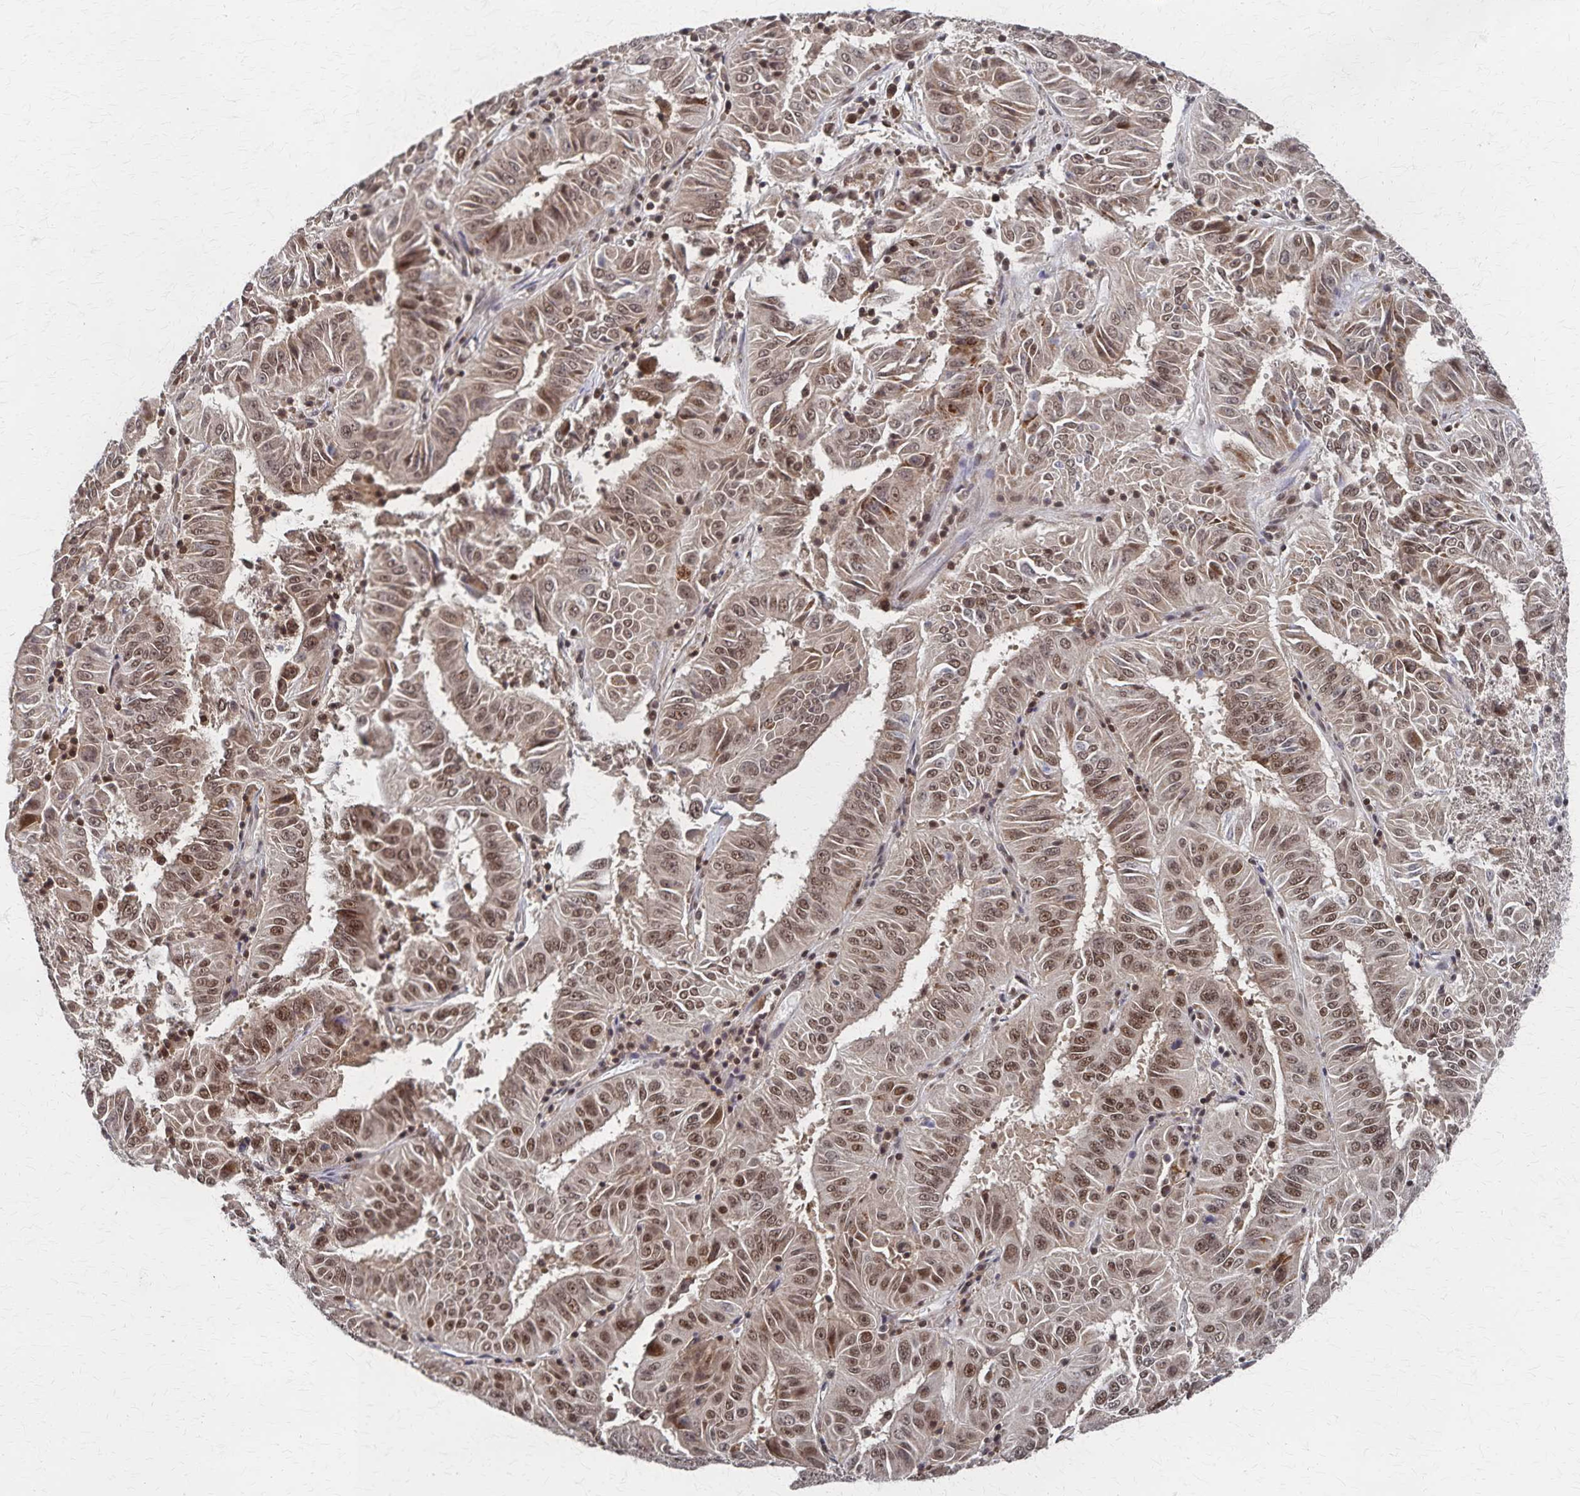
{"staining": {"intensity": "moderate", "quantity": ">75%", "location": "cytoplasmic/membranous,nuclear"}, "tissue": "pancreatic cancer", "cell_type": "Tumor cells", "image_type": "cancer", "snomed": [{"axis": "morphology", "description": "Adenocarcinoma, NOS"}, {"axis": "topography", "description": "Pancreas"}], "caption": "Immunohistochemistry (IHC) of human pancreatic cancer exhibits medium levels of moderate cytoplasmic/membranous and nuclear positivity in about >75% of tumor cells.", "gene": "GTF2B", "patient": {"sex": "male", "age": 63}}